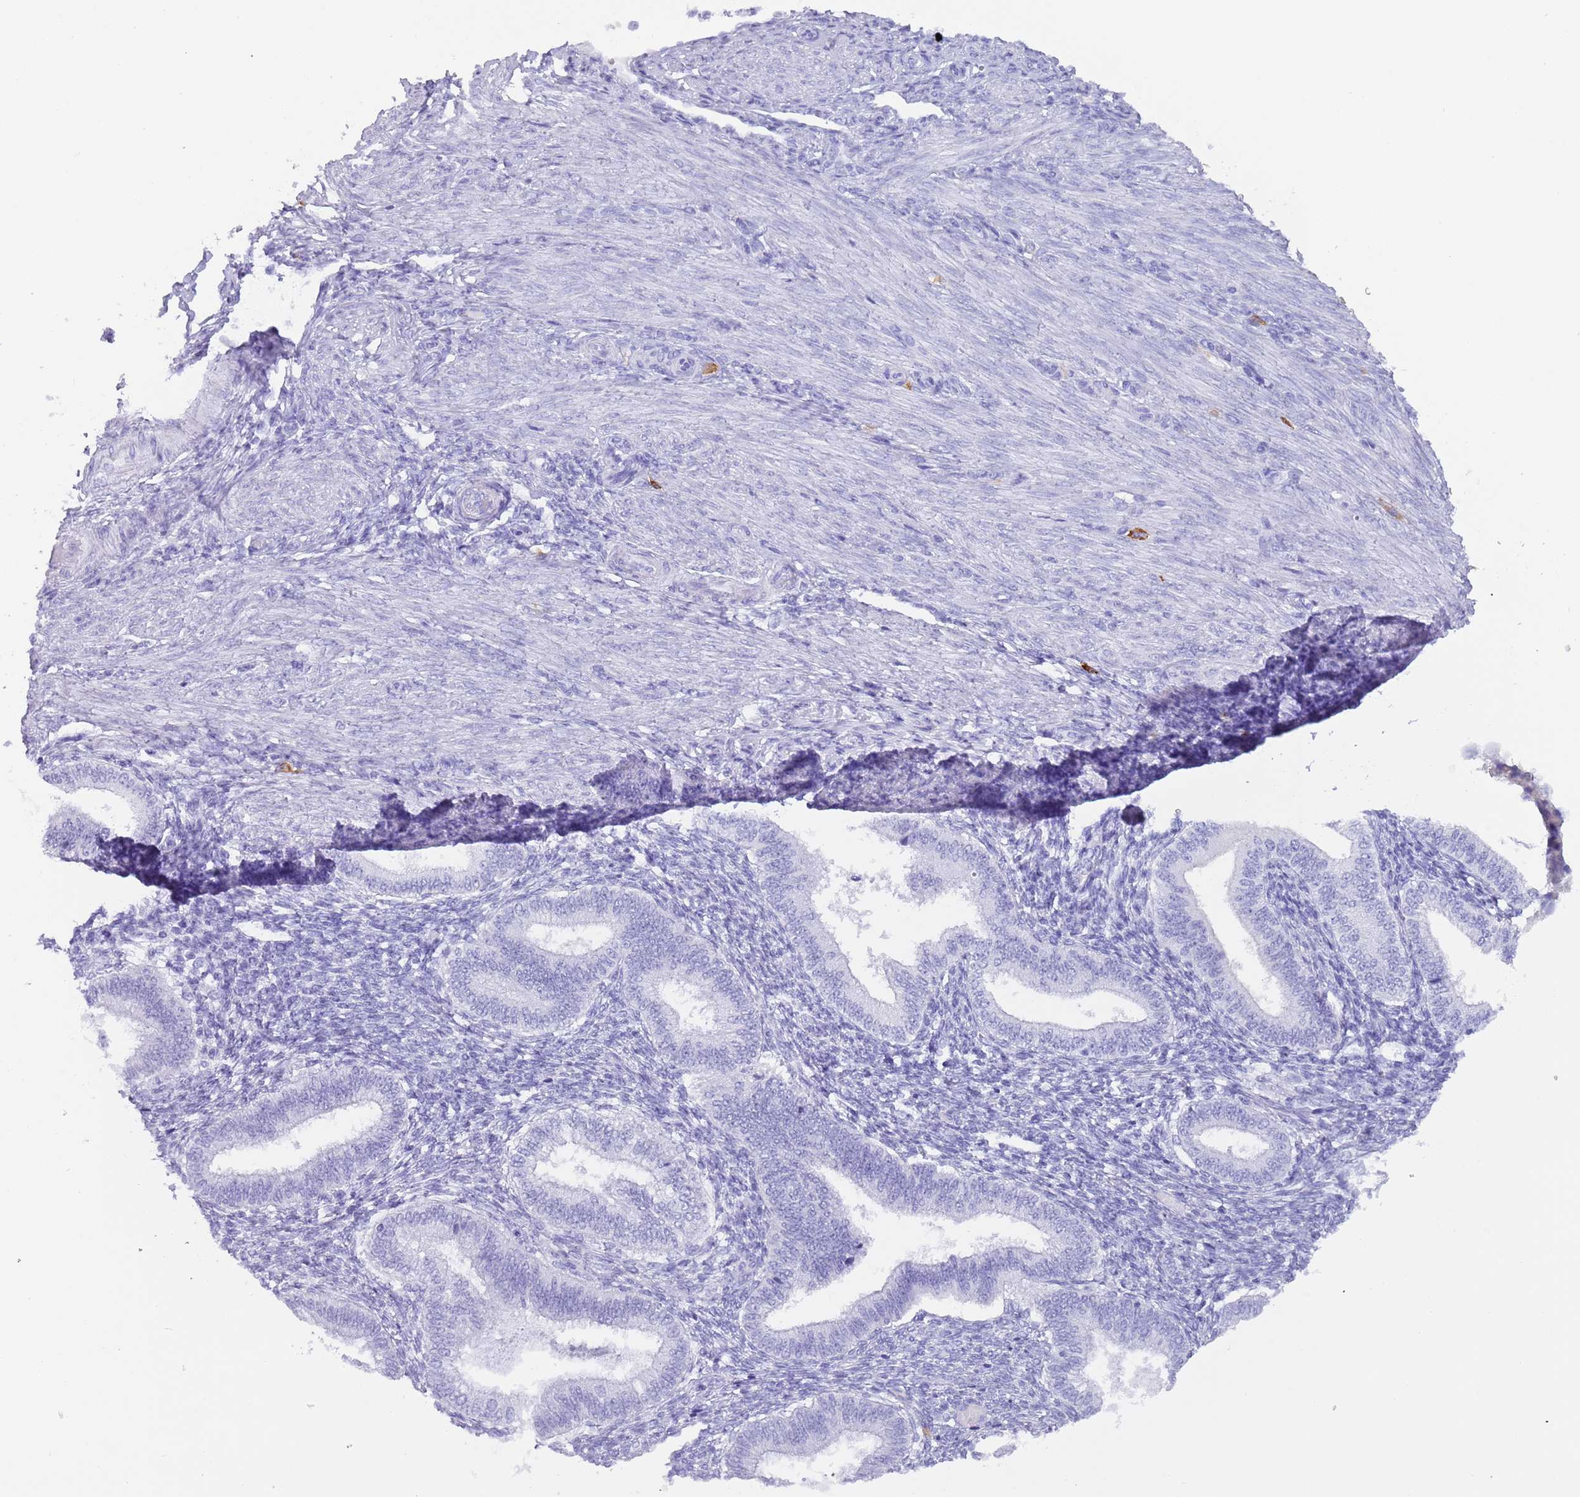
{"staining": {"intensity": "negative", "quantity": "none", "location": "none"}, "tissue": "endometrium", "cell_type": "Cells in endometrial stroma", "image_type": "normal", "snomed": [{"axis": "morphology", "description": "Normal tissue, NOS"}, {"axis": "topography", "description": "Endometrium"}], "caption": "DAB immunohistochemical staining of unremarkable human endometrium exhibits no significant staining in cells in endometrial stroma. The staining was performed using DAB to visualize the protein expression in brown, while the nuclei were stained in blue with hematoxylin (Magnification: 20x).", "gene": "MYADML2", "patient": {"sex": "female", "age": 39}}